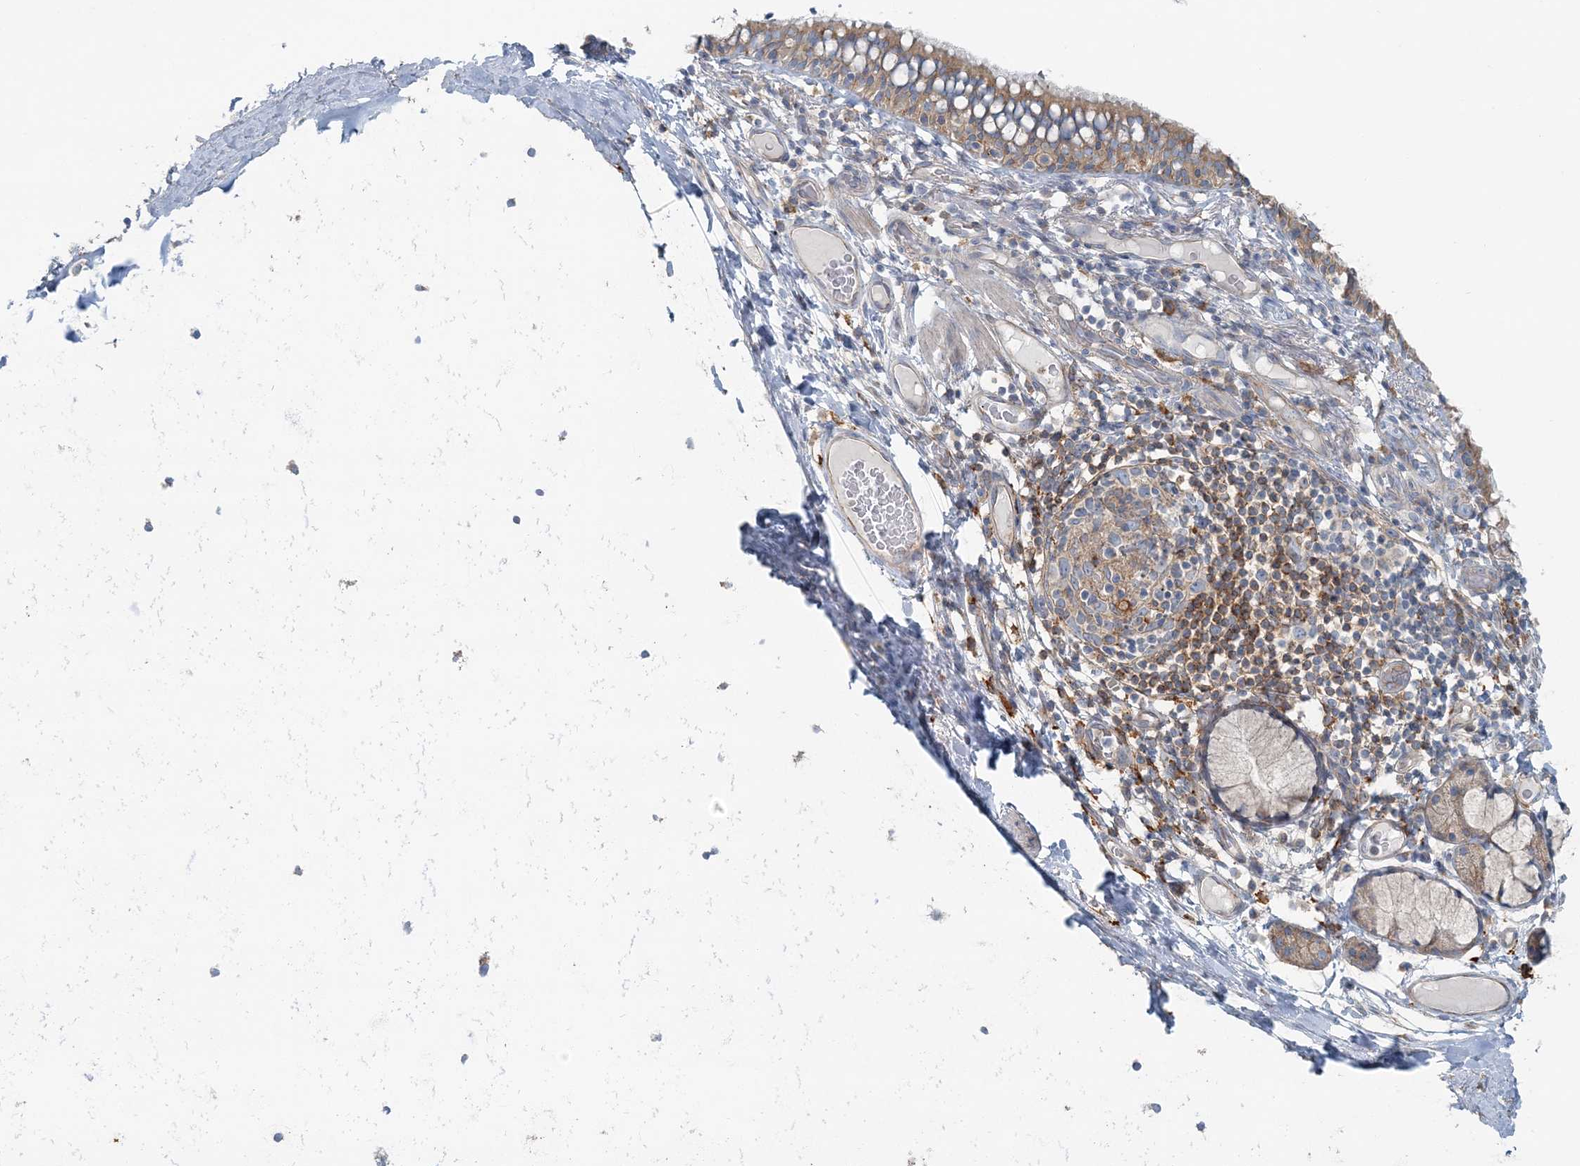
{"staining": {"intensity": "moderate", "quantity": "25%-75%", "location": "cytoplasmic/membranous"}, "tissue": "bronchus", "cell_type": "Respiratory epithelial cells", "image_type": "normal", "snomed": [{"axis": "morphology", "description": "Normal tissue, NOS"}, {"axis": "topography", "description": "Cartilage tissue"}, {"axis": "topography", "description": "Bronchus"}], "caption": "Immunohistochemical staining of unremarkable bronchus exhibits moderate cytoplasmic/membranous protein expression in approximately 25%-75% of respiratory epithelial cells.", "gene": "SNX2", "patient": {"sex": "female", "age": 36}}